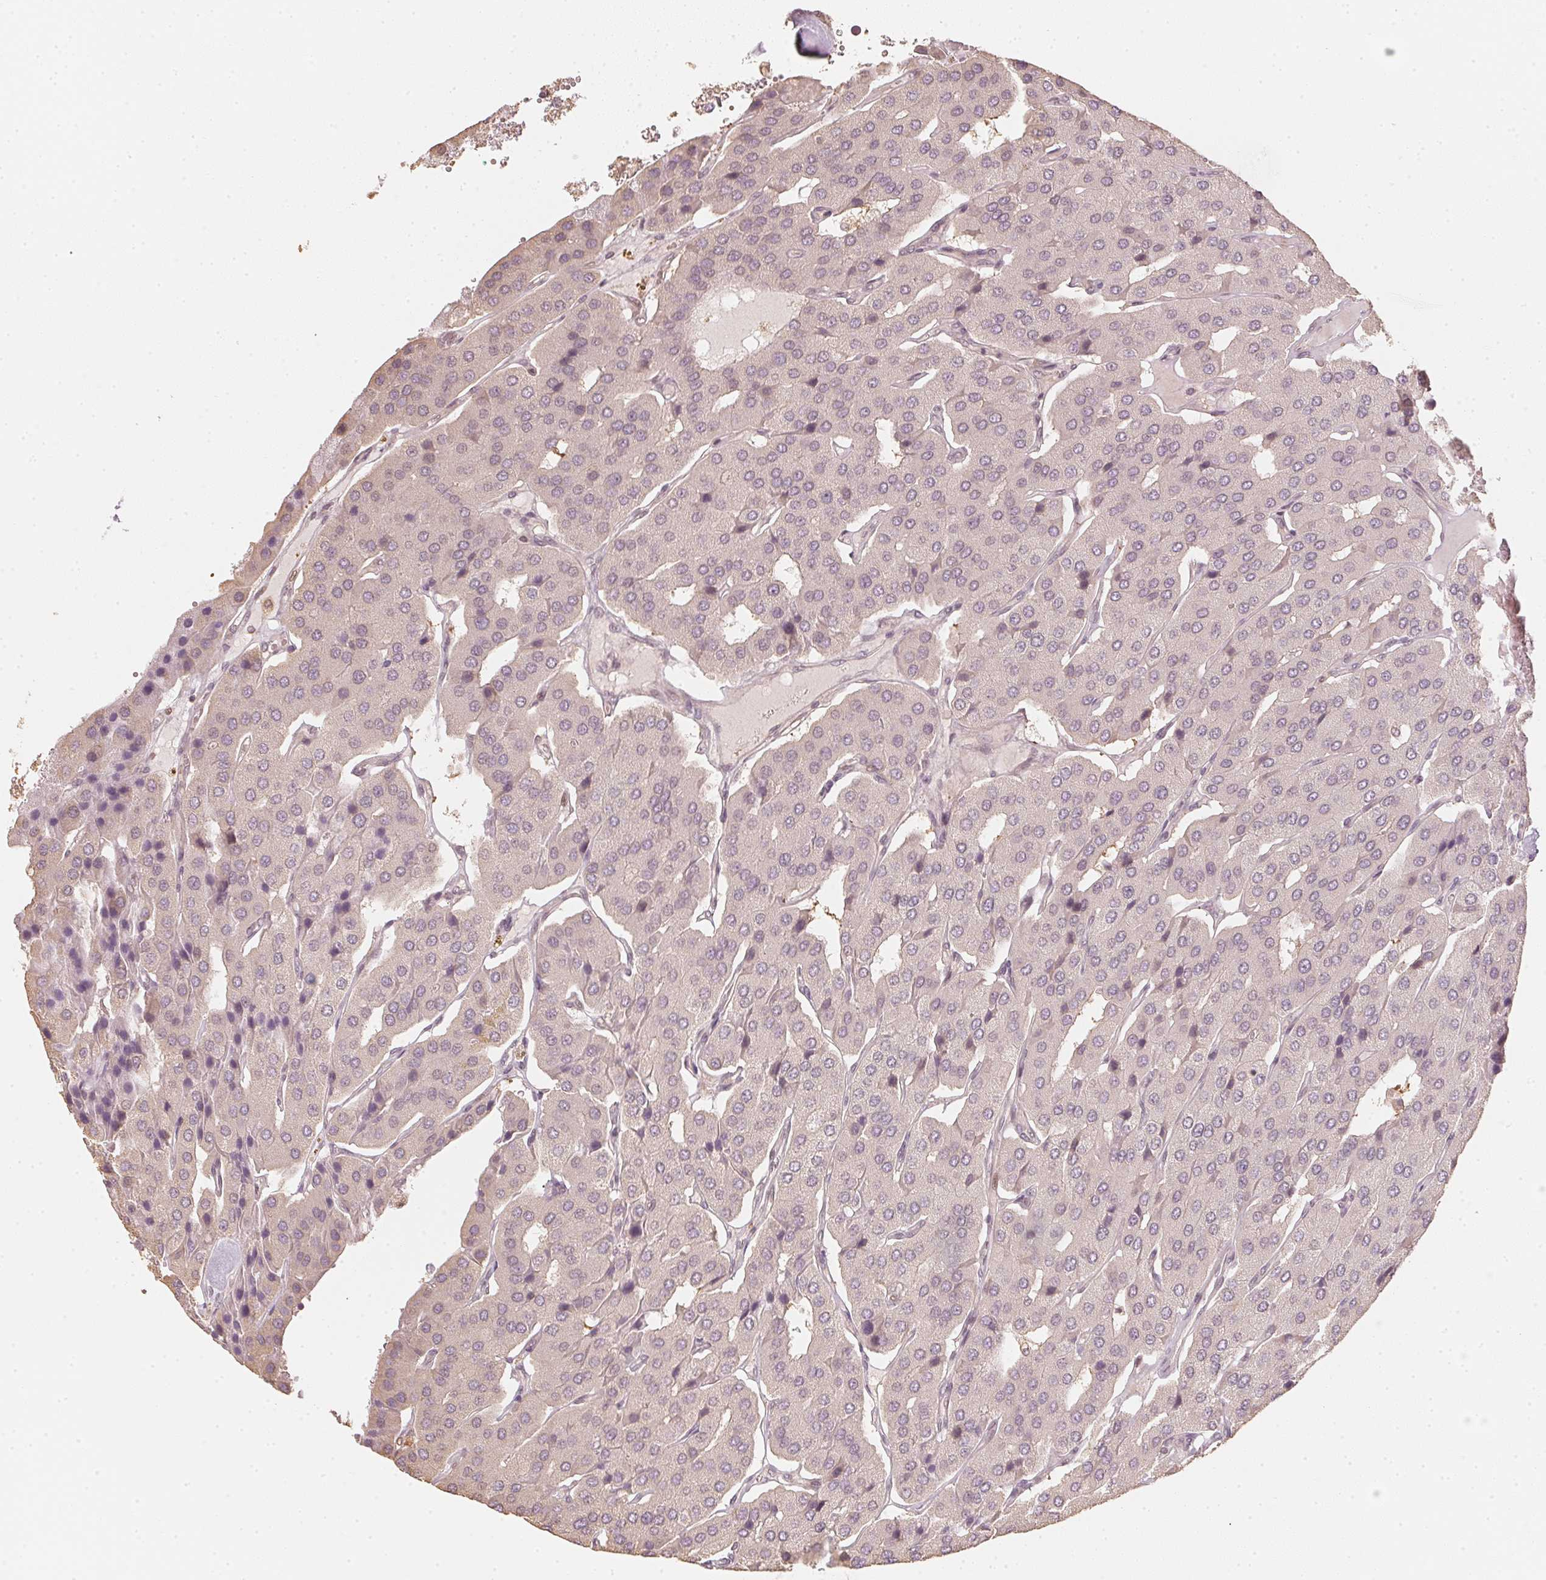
{"staining": {"intensity": "weak", "quantity": "<25%", "location": "nuclear"}, "tissue": "parathyroid gland", "cell_type": "Glandular cells", "image_type": "normal", "snomed": [{"axis": "morphology", "description": "Normal tissue, NOS"}, {"axis": "morphology", "description": "Adenoma, NOS"}, {"axis": "topography", "description": "Parathyroid gland"}], "caption": "This micrograph is of normal parathyroid gland stained with IHC to label a protein in brown with the nuclei are counter-stained blue. There is no staining in glandular cells. The staining is performed using DAB (3,3'-diaminobenzidine) brown chromogen with nuclei counter-stained in using hematoxylin.", "gene": "UBE2L3", "patient": {"sex": "female", "age": 86}}